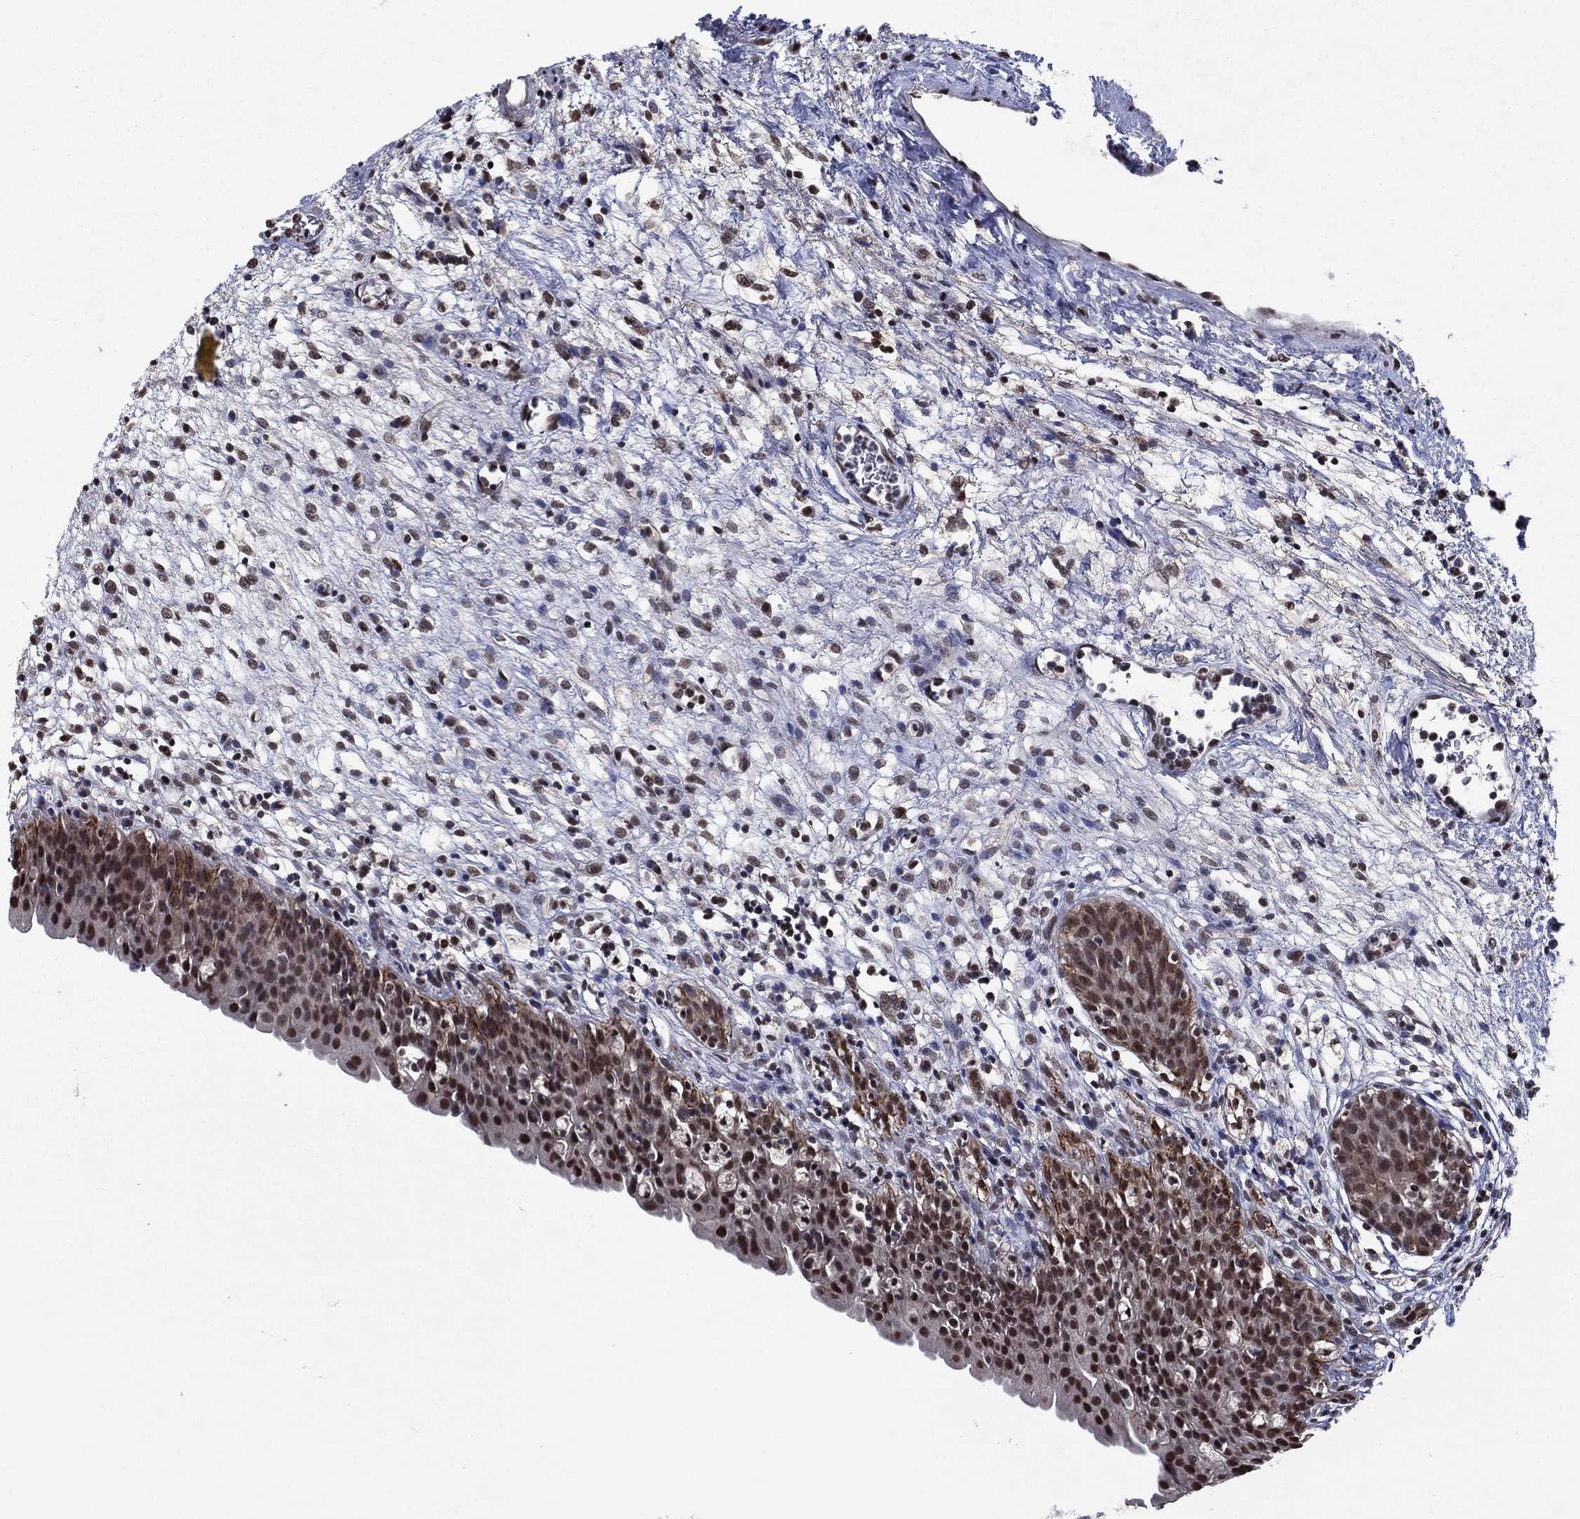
{"staining": {"intensity": "moderate", "quantity": ">75%", "location": "cytoplasmic/membranous,nuclear"}, "tissue": "urinary bladder", "cell_type": "Urothelial cells", "image_type": "normal", "snomed": [{"axis": "morphology", "description": "Normal tissue, NOS"}, {"axis": "topography", "description": "Urinary bladder"}], "caption": "High-power microscopy captured an IHC micrograph of benign urinary bladder, revealing moderate cytoplasmic/membranous,nuclear expression in approximately >75% of urothelial cells. (DAB (3,3'-diaminobenzidine) IHC with brightfield microscopy, high magnification).", "gene": "ZBTB42", "patient": {"sex": "male", "age": 76}}